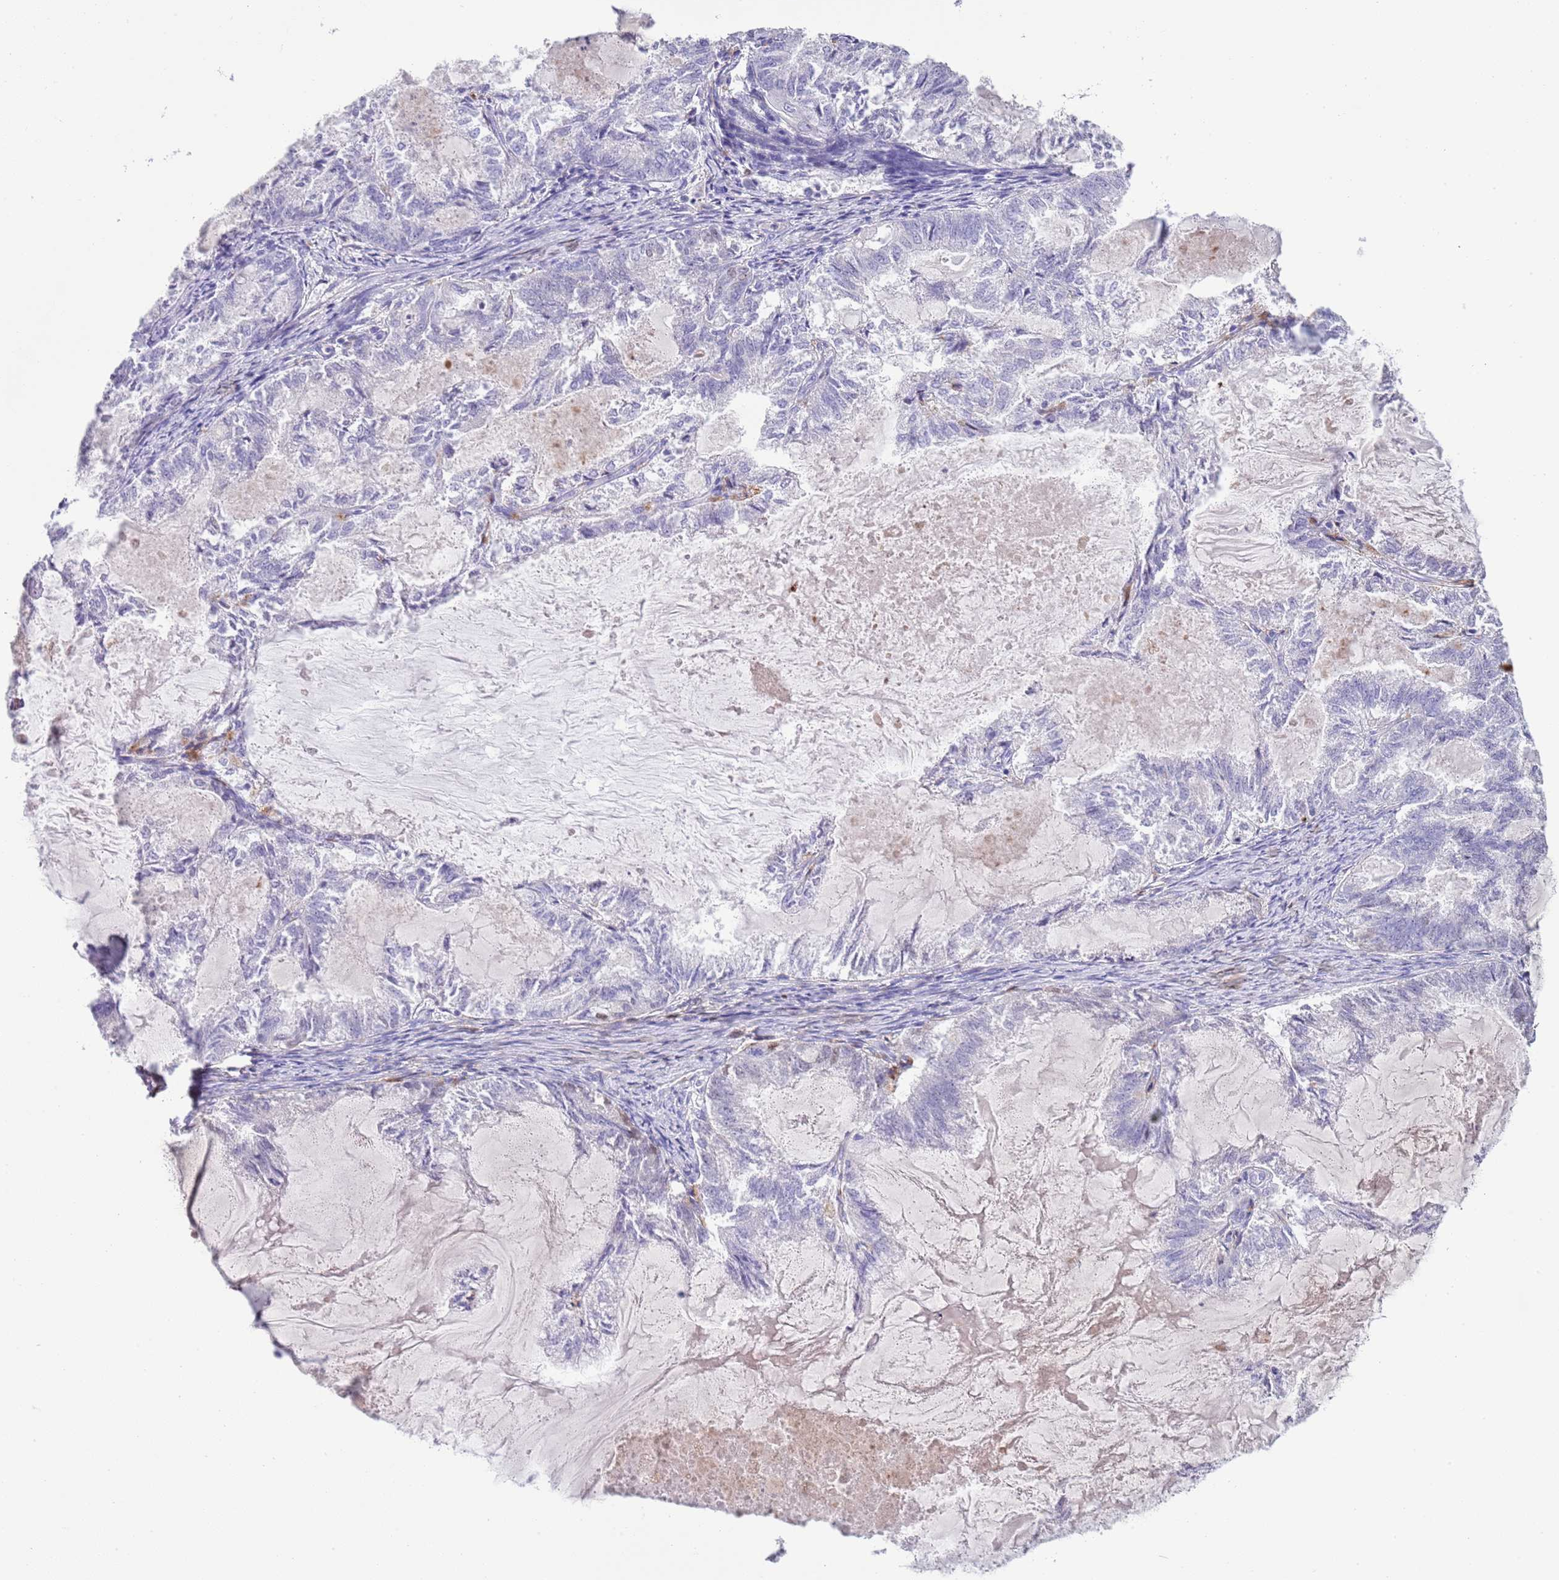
{"staining": {"intensity": "negative", "quantity": "none", "location": "none"}, "tissue": "endometrial cancer", "cell_type": "Tumor cells", "image_type": "cancer", "snomed": [{"axis": "morphology", "description": "Adenocarcinoma, NOS"}, {"axis": "topography", "description": "Endometrium"}], "caption": "Immunohistochemistry photomicrograph of endometrial cancer (adenocarcinoma) stained for a protein (brown), which exhibits no staining in tumor cells.", "gene": "ABHD17C", "patient": {"sex": "female", "age": 86}}